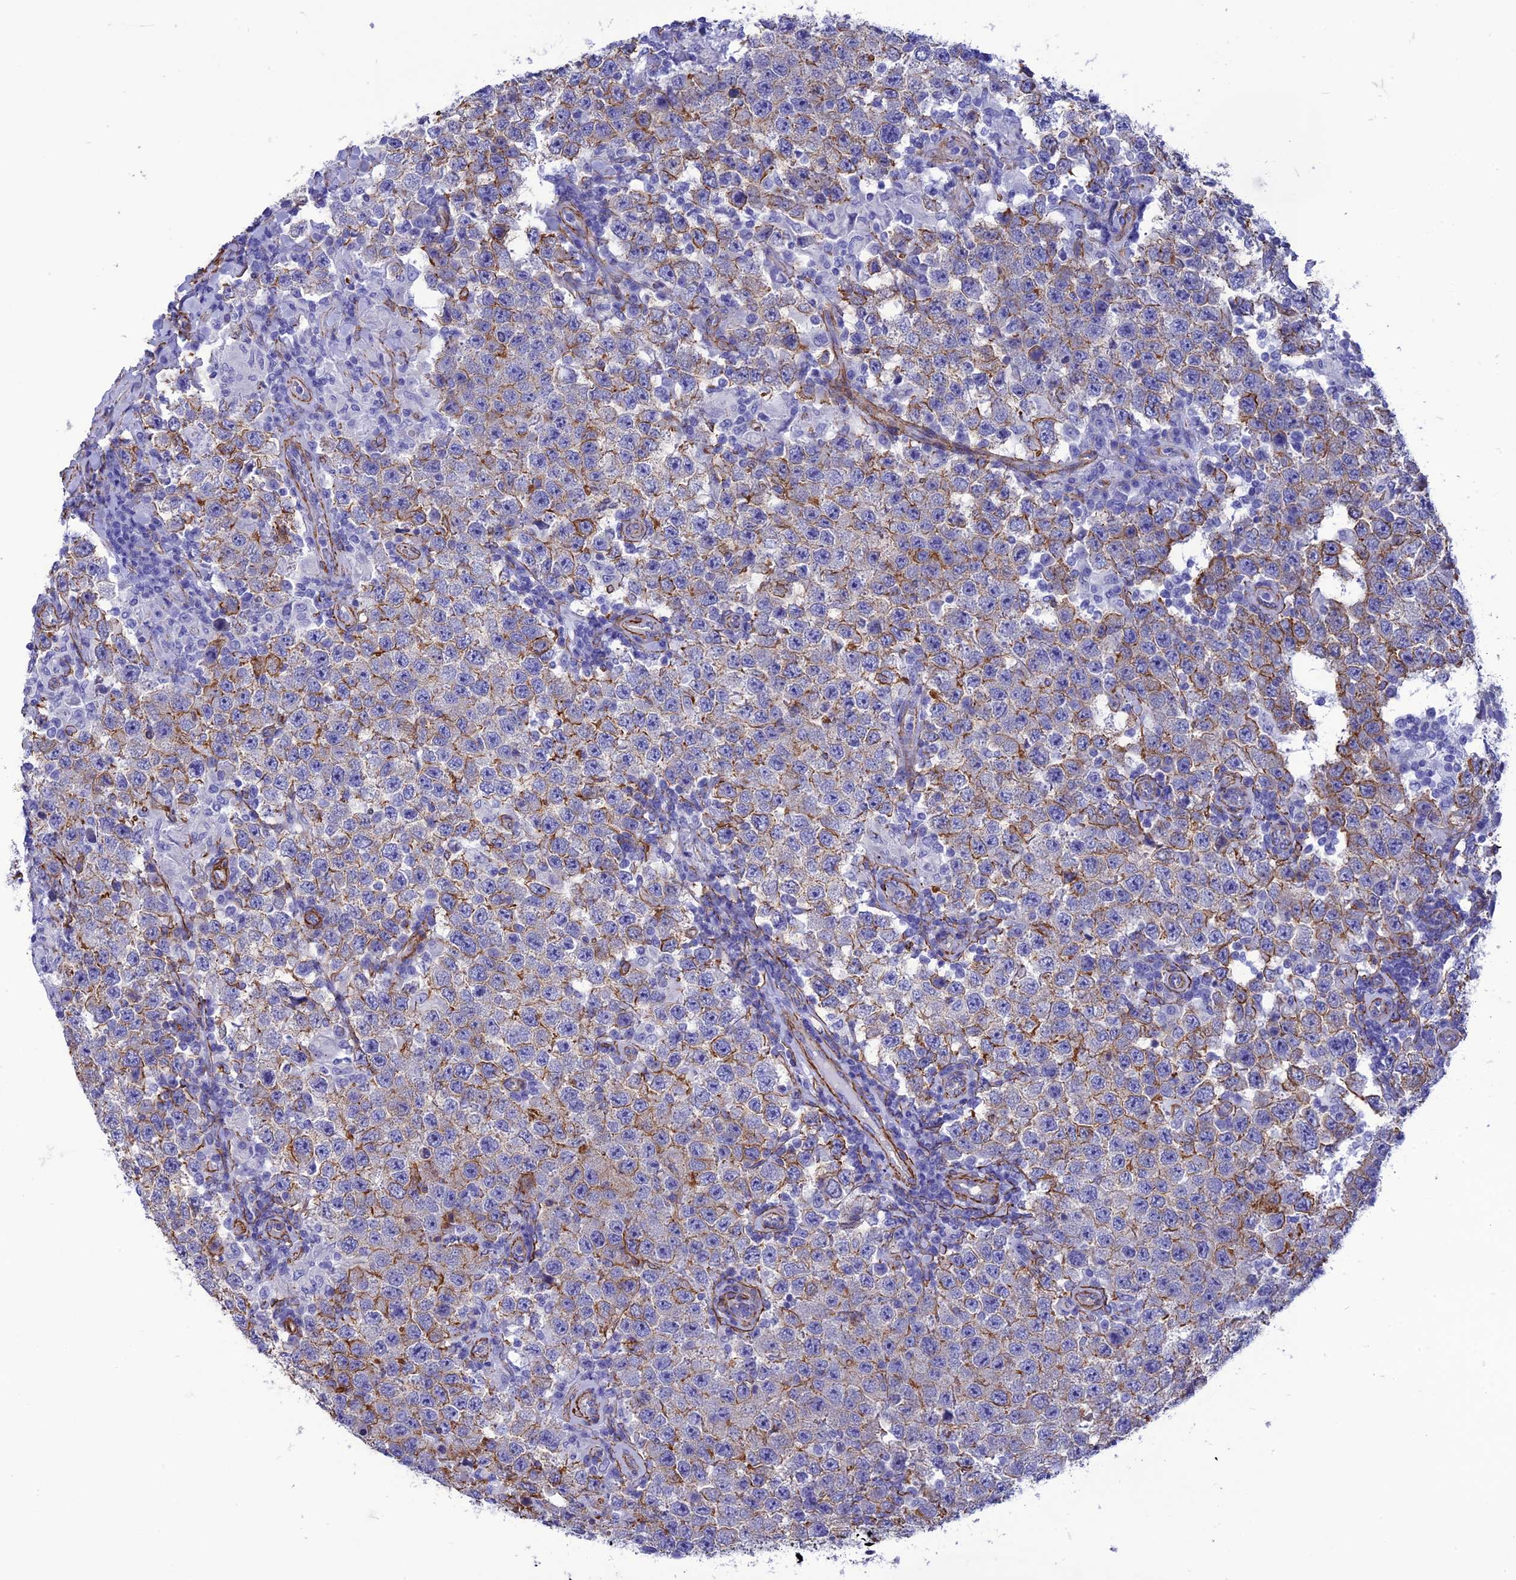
{"staining": {"intensity": "moderate", "quantity": "<25%", "location": "cytoplasmic/membranous"}, "tissue": "testis cancer", "cell_type": "Tumor cells", "image_type": "cancer", "snomed": [{"axis": "morphology", "description": "Normal tissue, NOS"}, {"axis": "morphology", "description": "Urothelial carcinoma, High grade"}, {"axis": "morphology", "description": "Seminoma, NOS"}, {"axis": "morphology", "description": "Carcinoma, Embryonal, NOS"}, {"axis": "topography", "description": "Urinary bladder"}, {"axis": "topography", "description": "Testis"}], "caption": "This histopathology image demonstrates high-grade urothelial carcinoma (testis) stained with immunohistochemistry (IHC) to label a protein in brown. The cytoplasmic/membranous of tumor cells show moderate positivity for the protein. Nuclei are counter-stained blue.", "gene": "NKD1", "patient": {"sex": "male", "age": 41}}